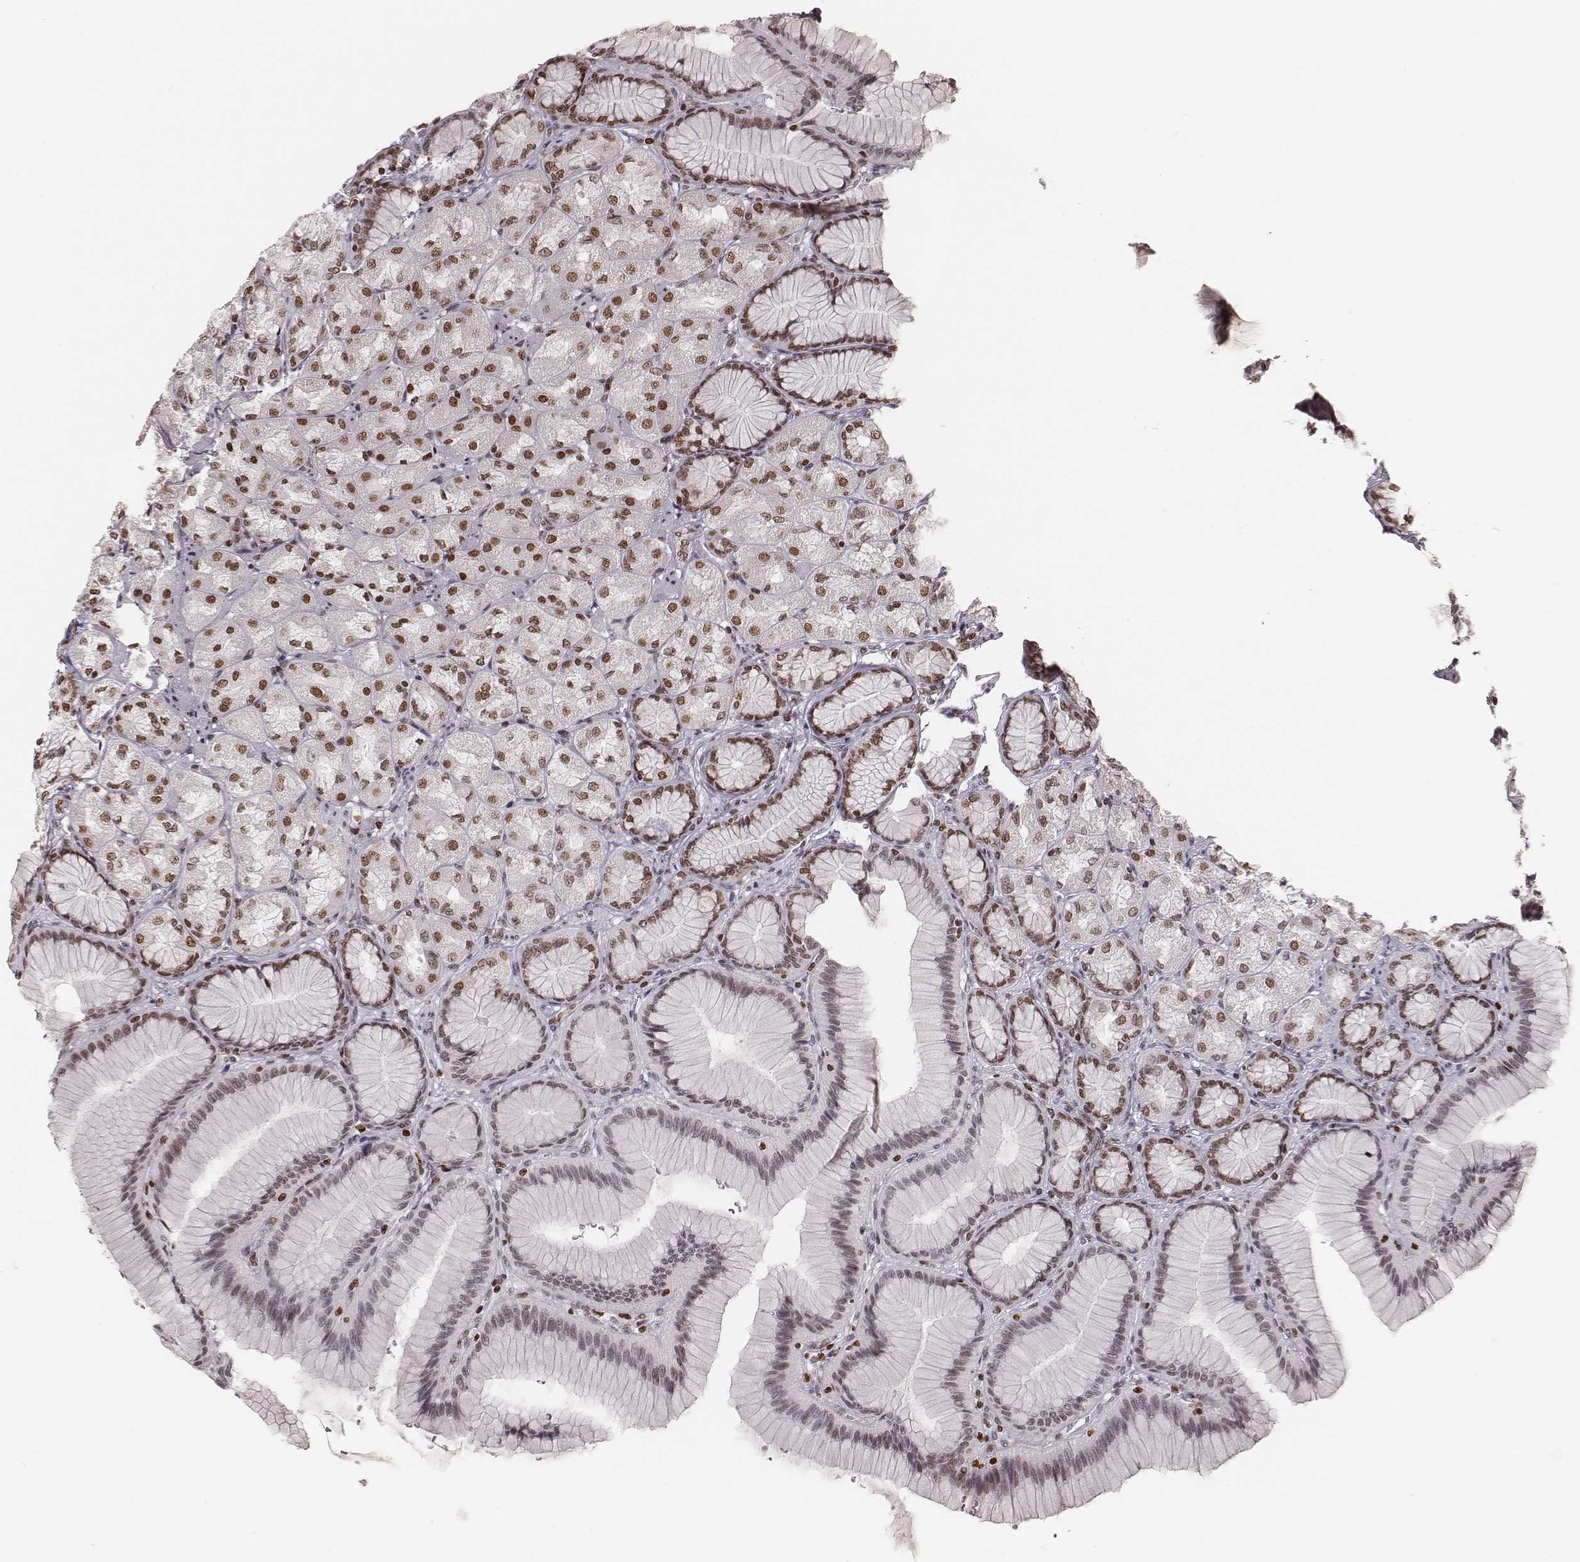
{"staining": {"intensity": "moderate", "quantity": ">75%", "location": "nuclear"}, "tissue": "stomach", "cell_type": "Glandular cells", "image_type": "normal", "snomed": [{"axis": "morphology", "description": "Normal tissue, NOS"}, {"axis": "morphology", "description": "Adenocarcinoma, NOS"}, {"axis": "morphology", "description": "Adenocarcinoma, High grade"}, {"axis": "topography", "description": "Stomach, upper"}, {"axis": "topography", "description": "Stomach"}], "caption": "Protein expression by immunohistochemistry reveals moderate nuclear expression in about >75% of glandular cells in benign stomach.", "gene": "PARP1", "patient": {"sex": "female", "age": 65}}